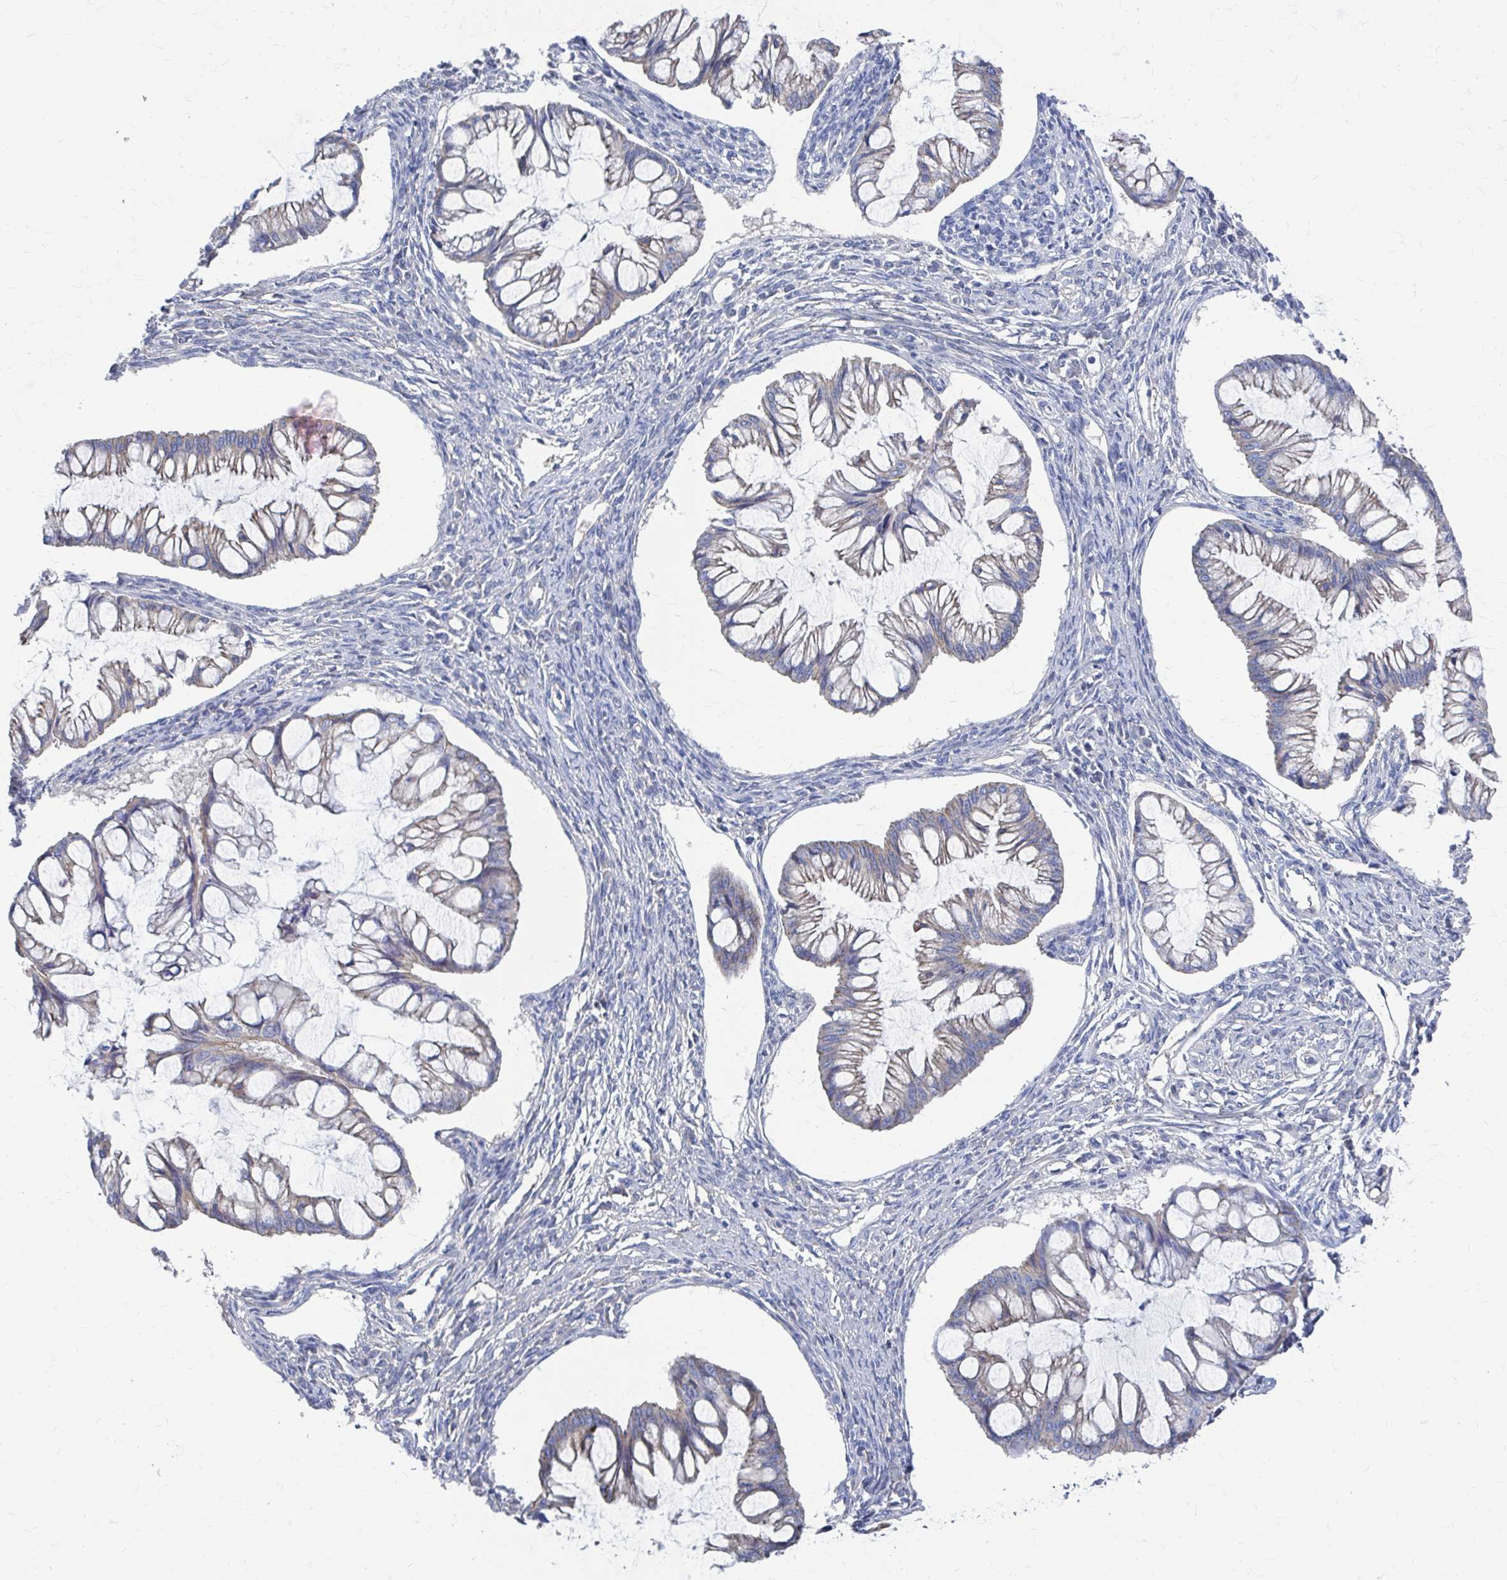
{"staining": {"intensity": "weak", "quantity": "25%-75%", "location": "cytoplasmic/membranous"}, "tissue": "ovarian cancer", "cell_type": "Tumor cells", "image_type": "cancer", "snomed": [{"axis": "morphology", "description": "Cystadenocarcinoma, mucinous, NOS"}, {"axis": "topography", "description": "Ovary"}], "caption": "Protein expression analysis of human ovarian cancer (mucinous cystadenocarcinoma) reveals weak cytoplasmic/membranous positivity in approximately 25%-75% of tumor cells.", "gene": "PLEKHG7", "patient": {"sex": "female", "age": 73}}